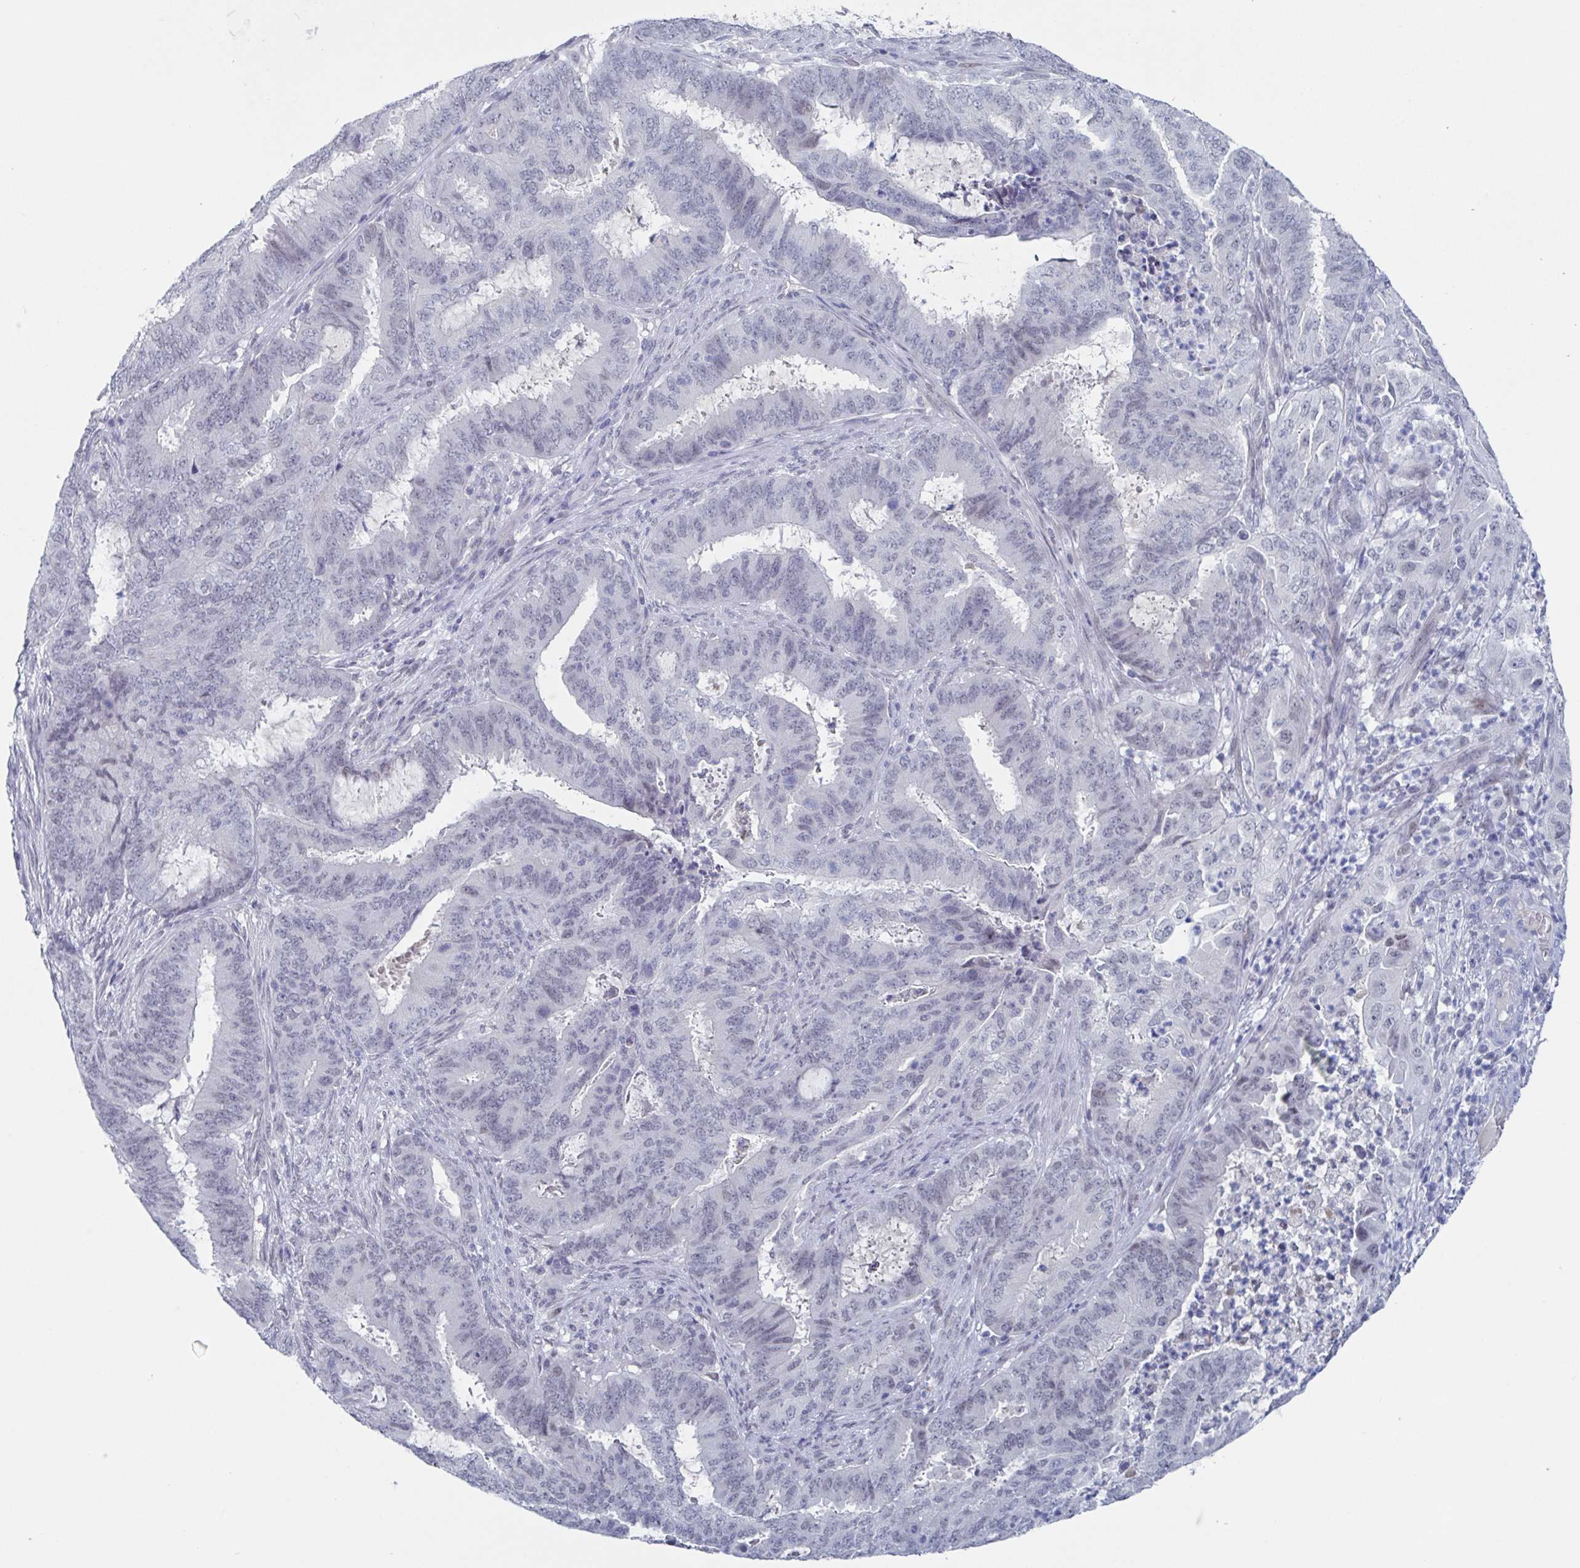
{"staining": {"intensity": "negative", "quantity": "none", "location": "none"}, "tissue": "endometrial cancer", "cell_type": "Tumor cells", "image_type": "cancer", "snomed": [{"axis": "morphology", "description": "Adenocarcinoma, NOS"}, {"axis": "topography", "description": "Endometrium"}], "caption": "This is an immunohistochemistry (IHC) histopathology image of adenocarcinoma (endometrial). There is no expression in tumor cells.", "gene": "KDM4D", "patient": {"sex": "female", "age": 51}}